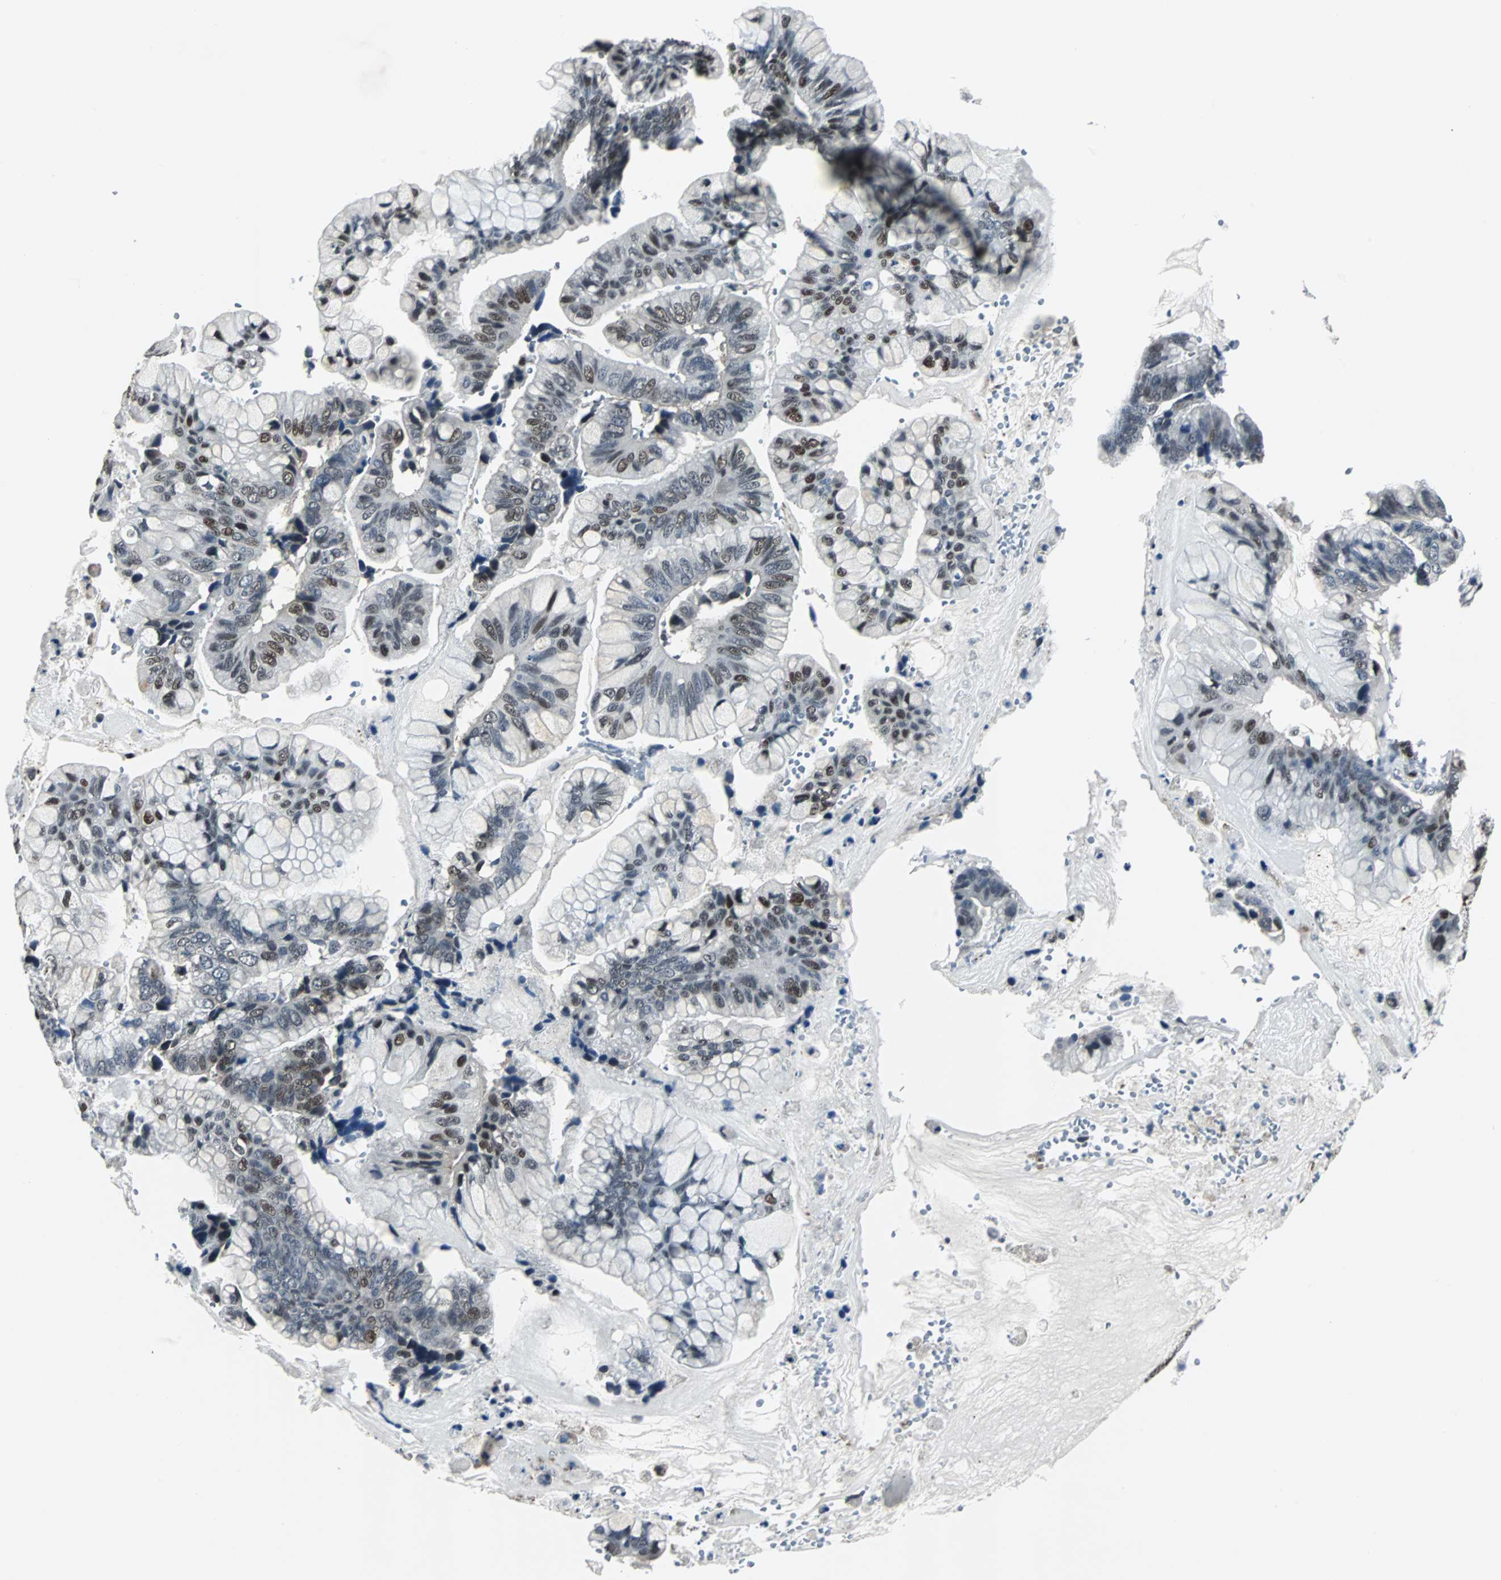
{"staining": {"intensity": "moderate", "quantity": "25%-75%", "location": "nuclear"}, "tissue": "ovarian cancer", "cell_type": "Tumor cells", "image_type": "cancer", "snomed": [{"axis": "morphology", "description": "Cystadenocarcinoma, mucinous, NOS"}, {"axis": "topography", "description": "Ovary"}], "caption": "Human mucinous cystadenocarcinoma (ovarian) stained with a brown dye exhibits moderate nuclear positive positivity in about 25%-75% of tumor cells.", "gene": "MEF2D", "patient": {"sex": "female", "age": 36}}